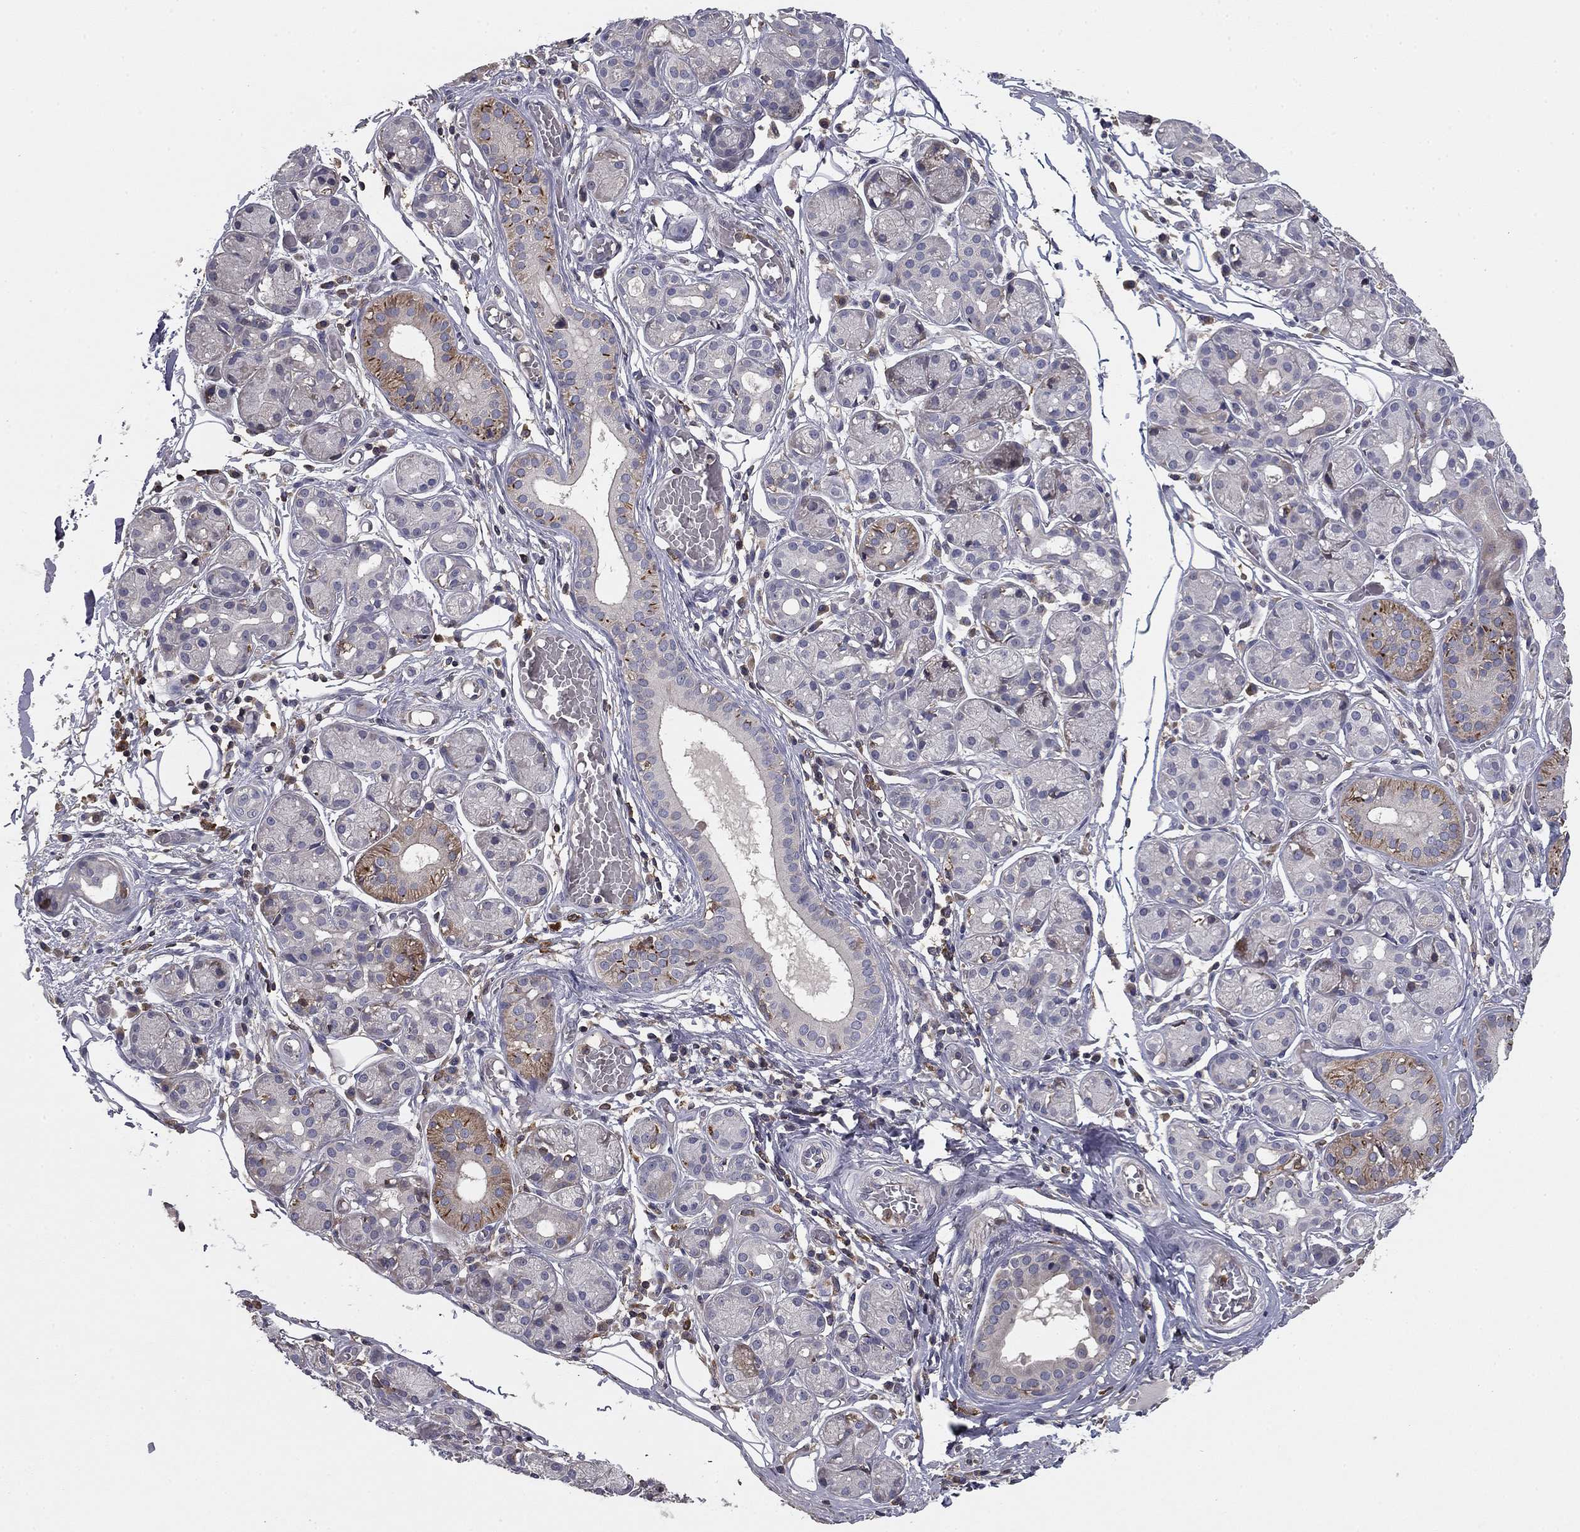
{"staining": {"intensity": "moderate", "quantity": "<25%", "location": "cytoplasmic/membranous"}, "tissue": "salivary gland", "cell_type": "Glandular cells", "image_type": "normal", "snomed": [{"axis": "morphology", "description": "Normal tissue, NOS"}, {"axis": "topography", "description": "Salivary gland"}, {"axis": "topography", "description": "Peripheral nerve tissue"}], "caption": "Normal salivary gland demonstrates moderate cytoplasmic/membranous positivity in approximately <25% of glandular cells.", "gene": "PLCB2", "patient": {"sex": "male", "age": 71}}